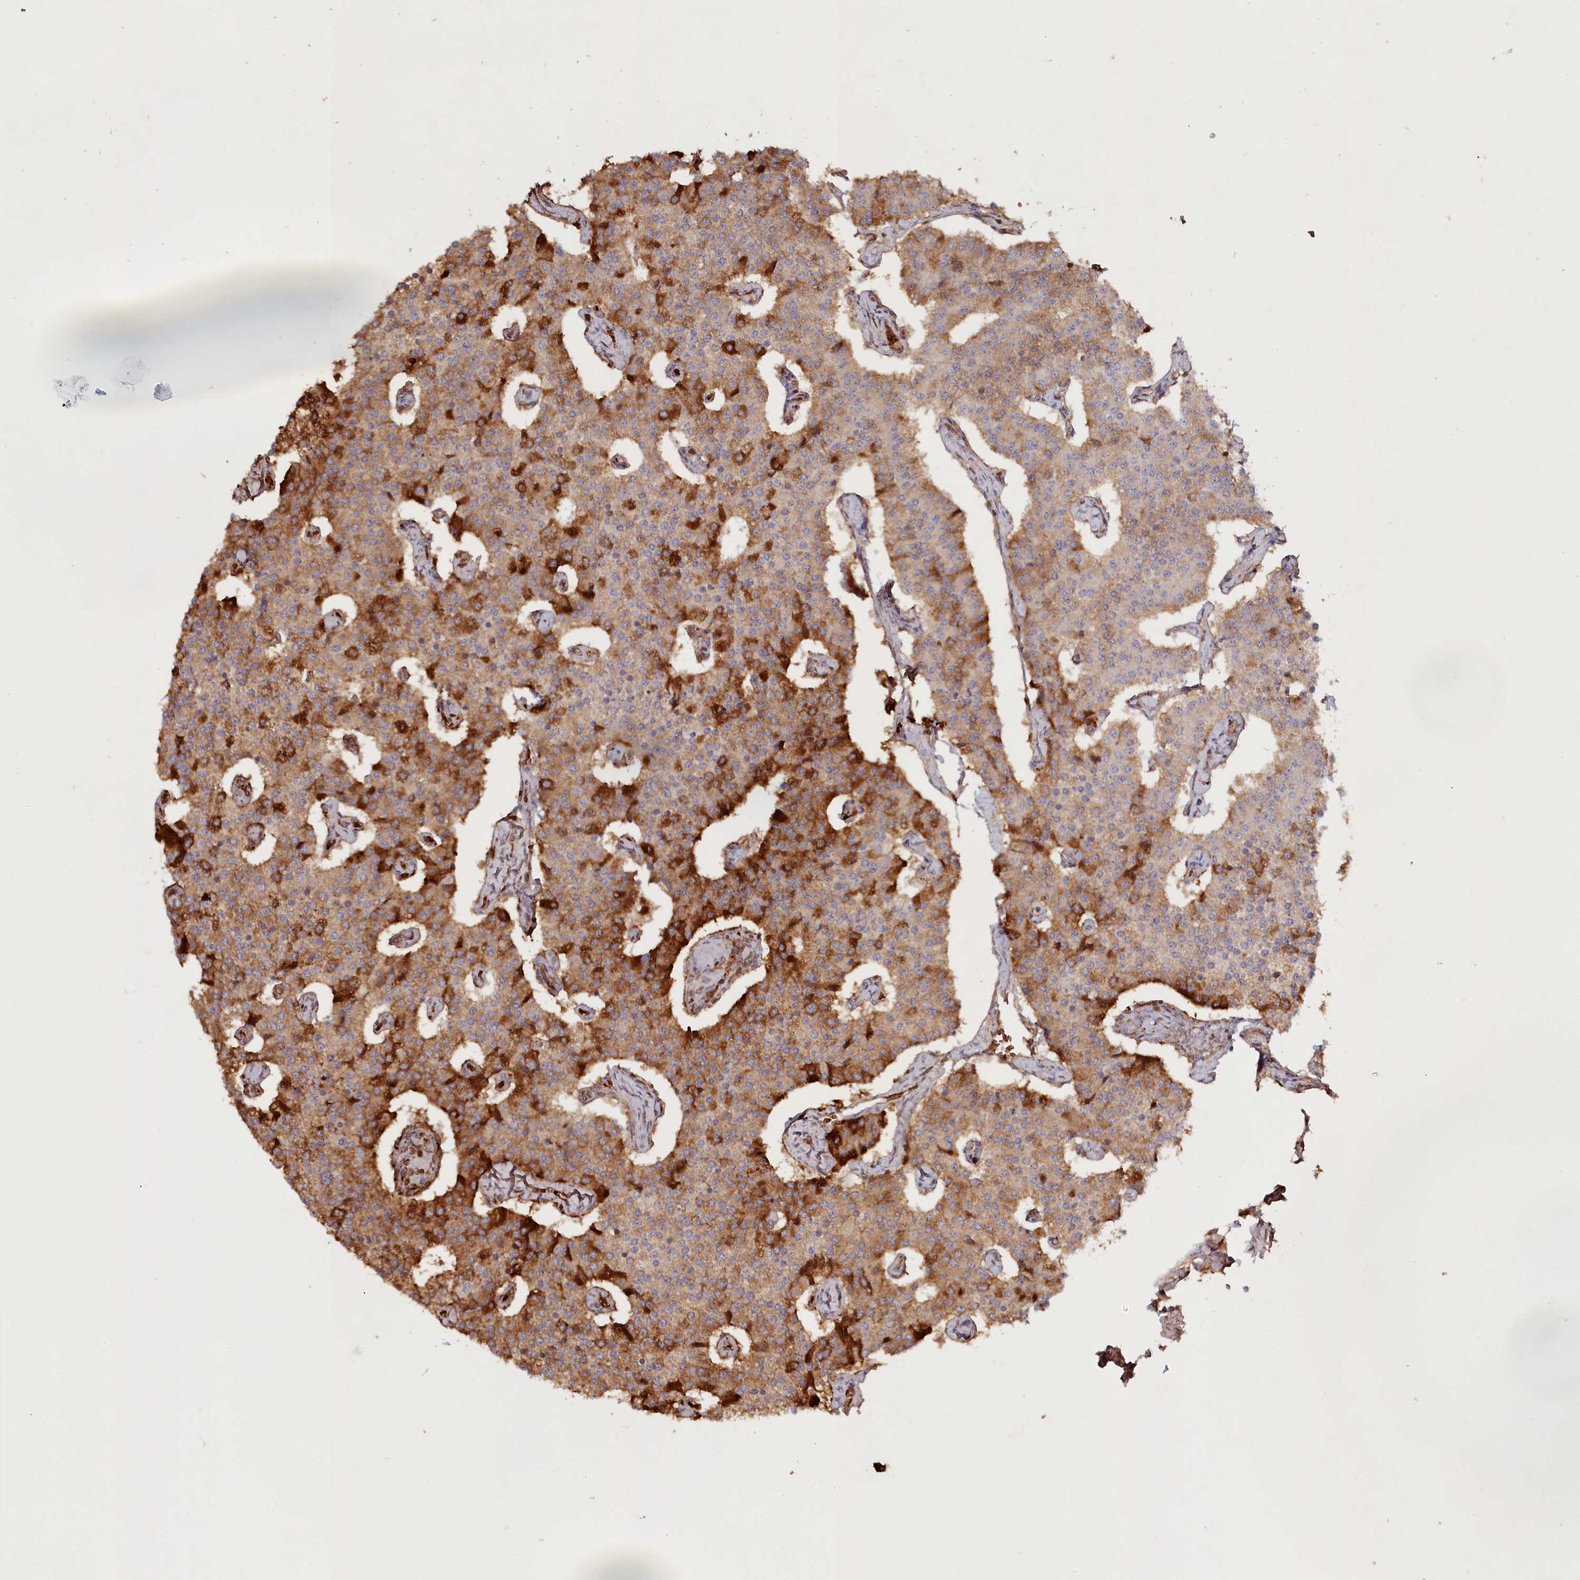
{"staining": {"intensity": "strong", "quantity": "25%-75%", "location": "cytoplasmic/membranous"}, "tissue": "carcinoid", "cell_type": "Tumor cells", "image_type": "cancer", "snomed": [{"axis": "morphology", "description": "Carcinoid, malignant, NOS"}, {"axis": "topography", "description": "Colon"}], "caption": "Brown immunohistochemical staining in malignant carcinoid reveals strong cytoplasmic/membranous expression in about 25%-75% of tumor cells. Using DAB (3,3'-diaminobenzidine) (brown) and hematoxylin (blue) stains, captured at high magnification using brightfield microscopy.", "gene": "ALDH3B1", "patient": {"sex": "female", "age": 52}}